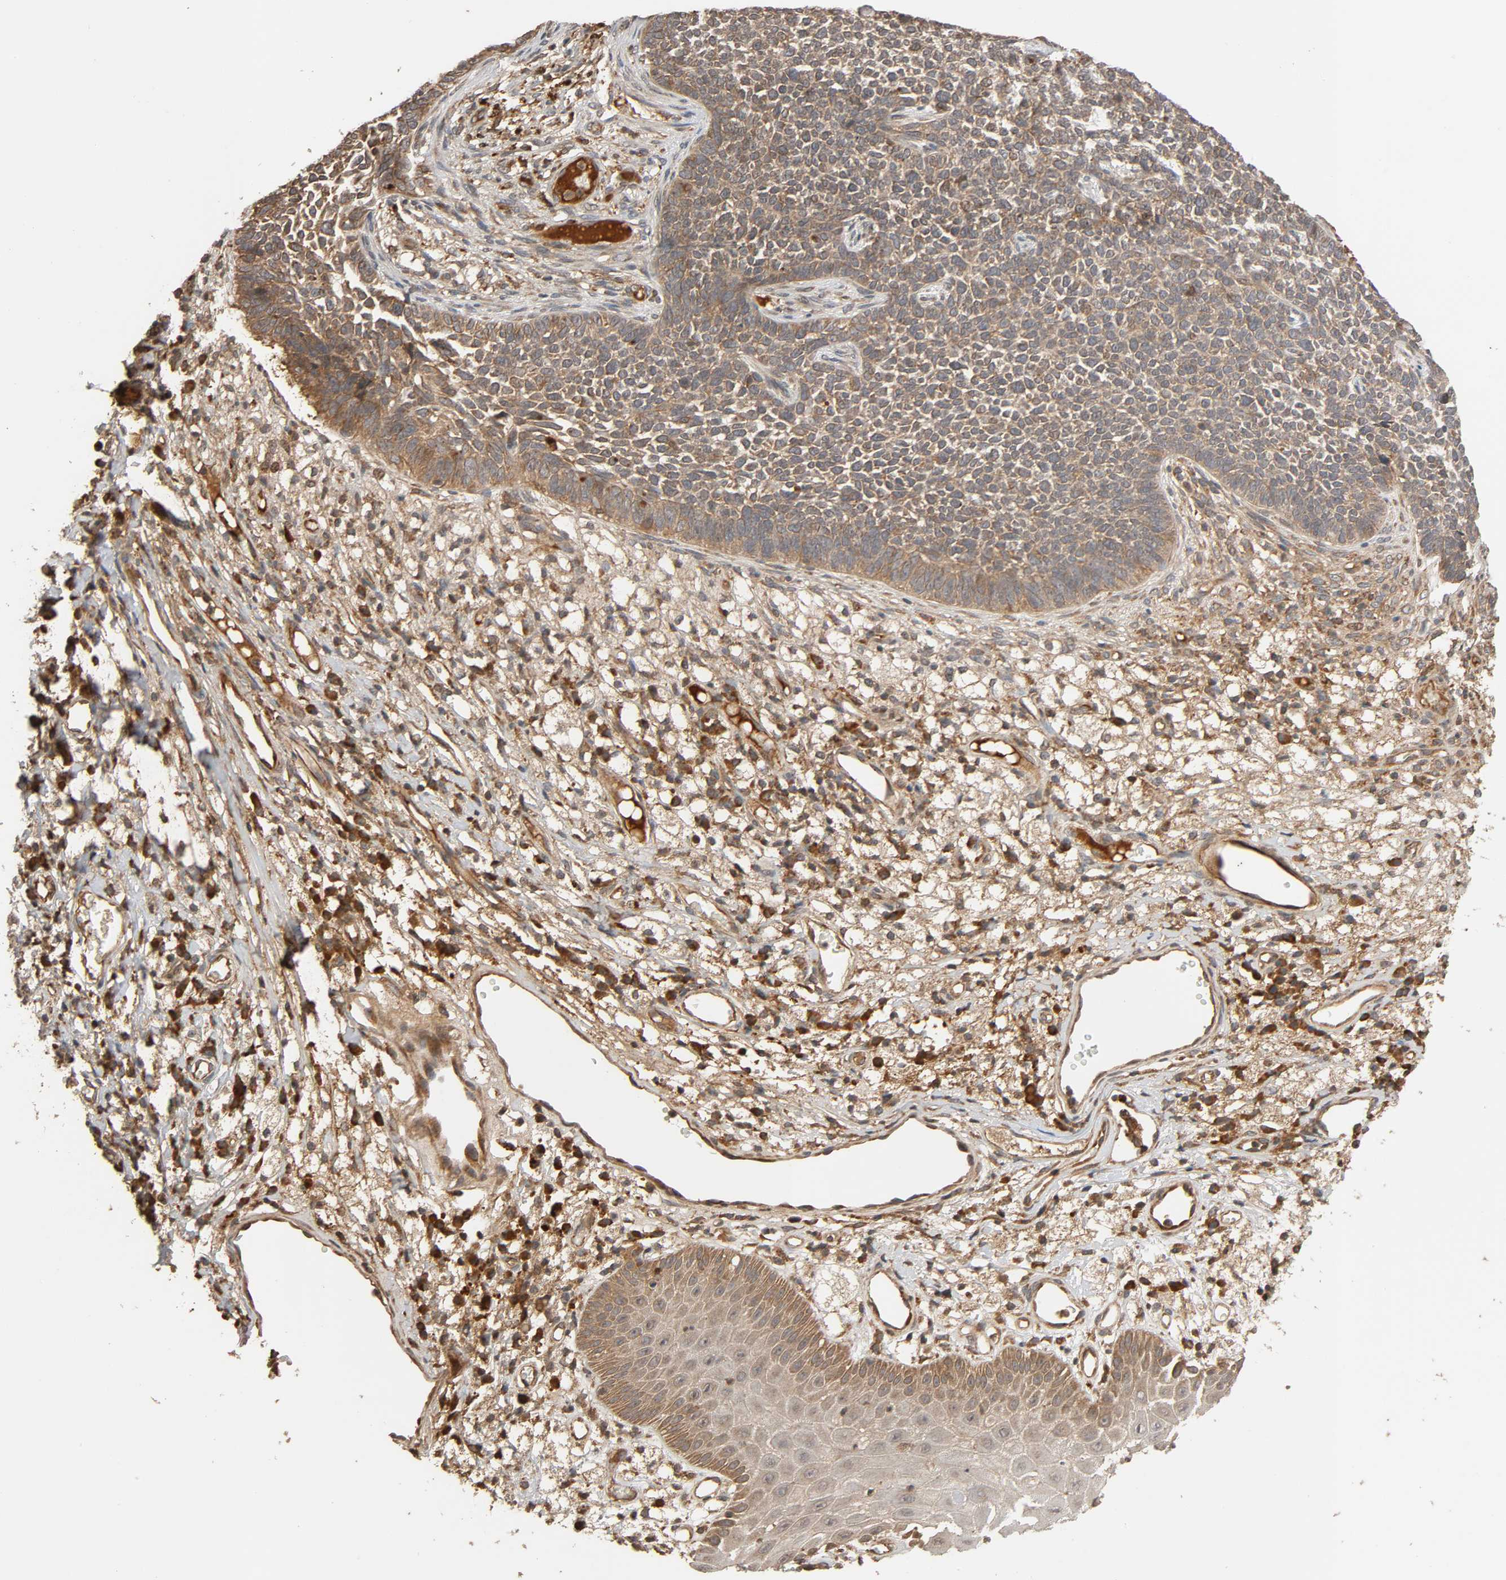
{"staining": {"intensity": "moderate", "quantity": ">75%", "location": "cytoplasmic/membranous"}, "tissue": "skin cancer", "cell_type": "Tumor cells", "image_type": "cancer", "snomed": [{"axis": "morphology", "description": "Basal cell carcinoma"}, {"axis": "topography", "description": "Skin"}], "caption": "Immunohistochemical staining of human basal cell carcinoma (skin) shows medium levels of moderate cytoplasmic/membranous protein staining in about >75% of tumor cells.", "gene": "MAP3K8", "patient": {"sex": "female", "age": 84}}